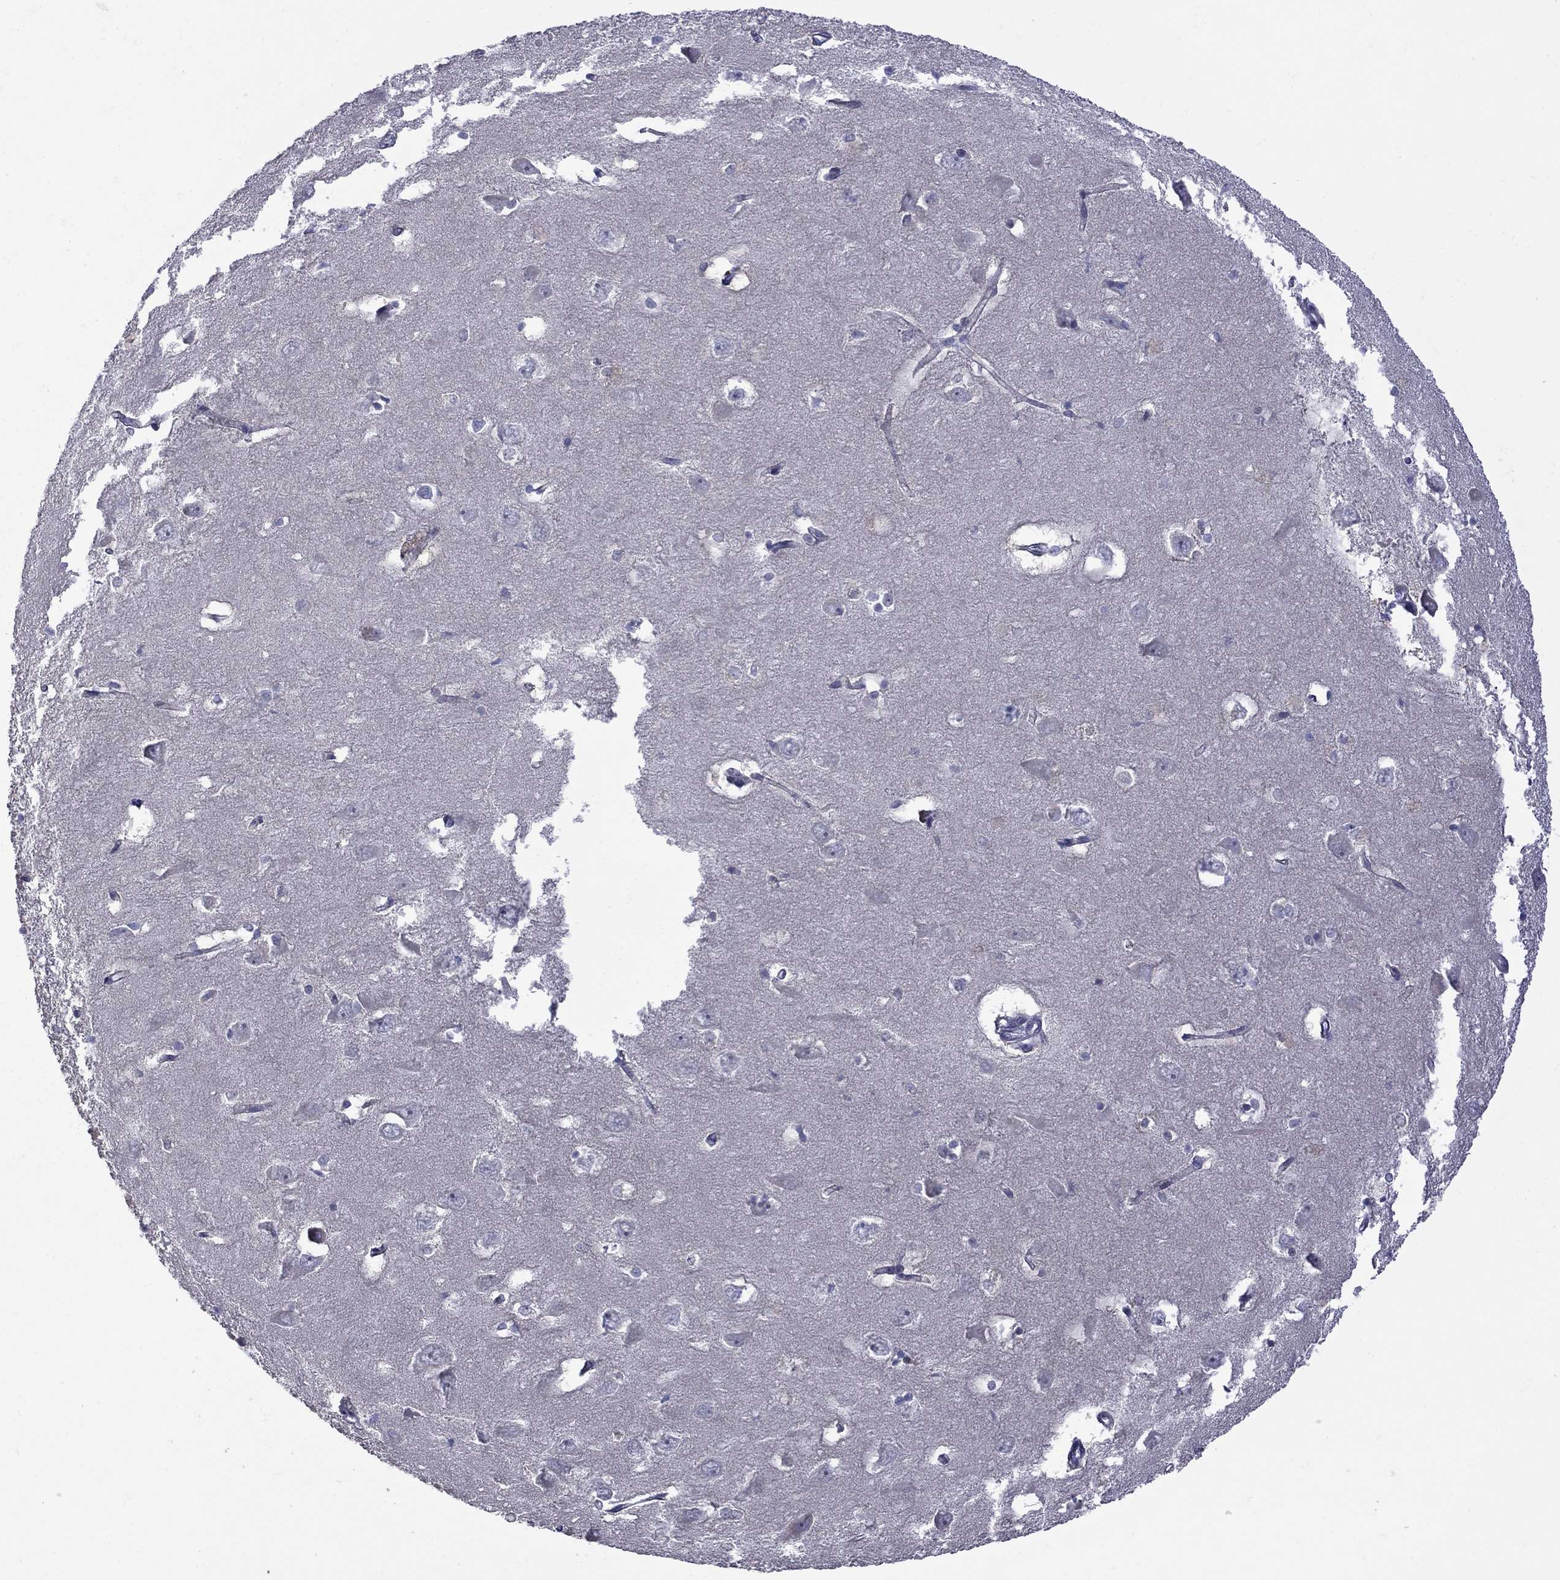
{"staining": {"intensity": "negative", "quantity": "none", "location": "none"}, "tissue": "hippocampus", "cell_type": "Glial cells", "image_type": "normal", "snomed": [{"axis": "morphology", "description": "Normal tissue, NOS"}, {"axis": "topography", "description": "Lateral ventricle wall"}, {"axis": "topography", "description": "Hippocampus"}], "caption": "The IHC photomicrograph has no significant staining in glial cells of hippocampus. (DAB immunohistochemistry with hematoxylin counter stain).", "gene": "NRARP", "patient": {"sex": "female", "age": 63}}